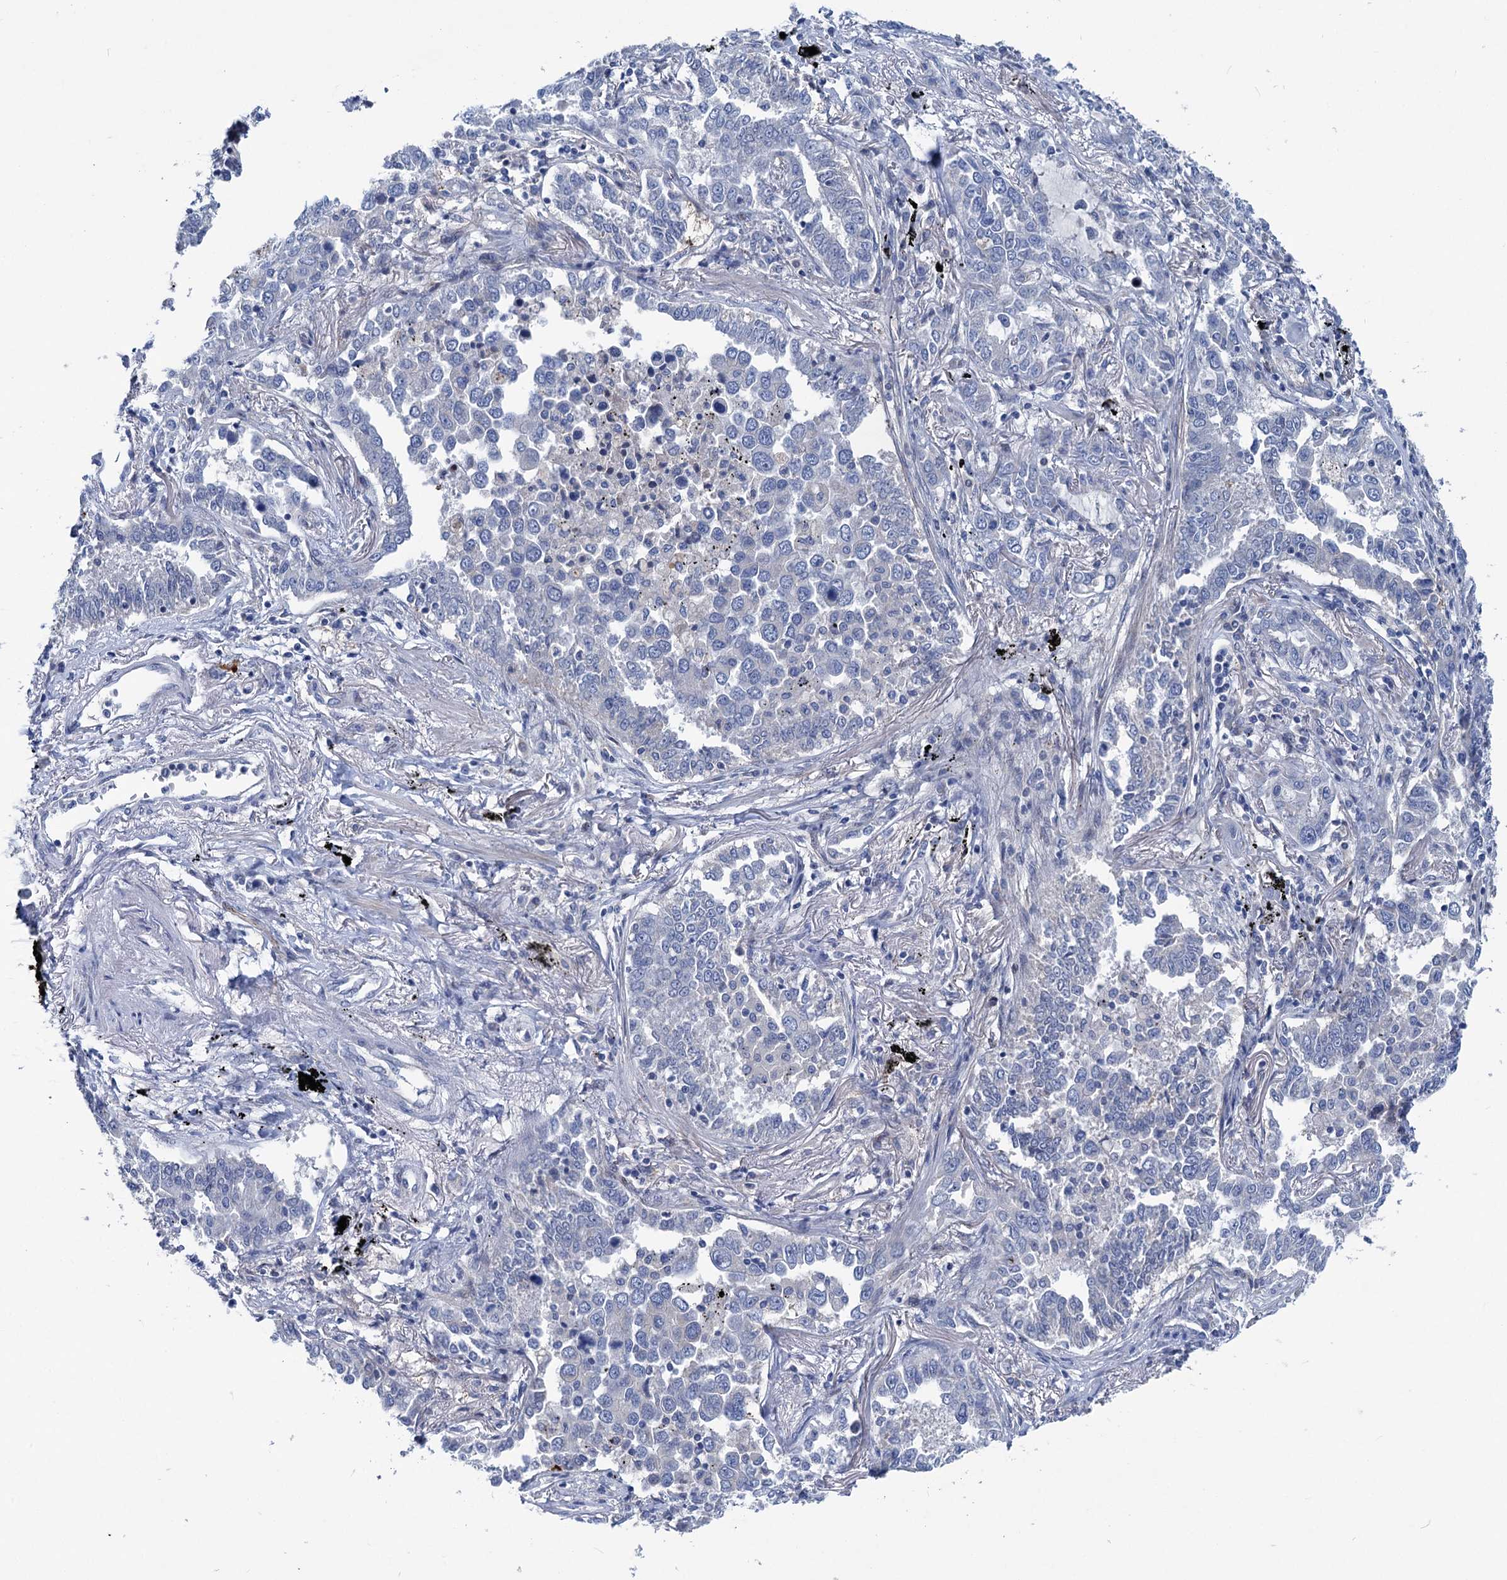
{"staining": {"intensity": "negative", "quantity": "none", "location": "none"}, "tissue": "lung cancer", "cell_type": "Tumor cells", "image_type": "cancer", "snomed": [{"axis": "morphology", "description": "Adenocarcinoma, NOS"}, {"axis": "topography", "description": "Lung"}], "caption": "An immunohistochemistry (IHC) image of lung adenocarcinoma is shown. There is no staining in tumor cells of lung adenocarcinoma.", "gene": "CHDH", "patient": {"sex": "male", "age": 67}}